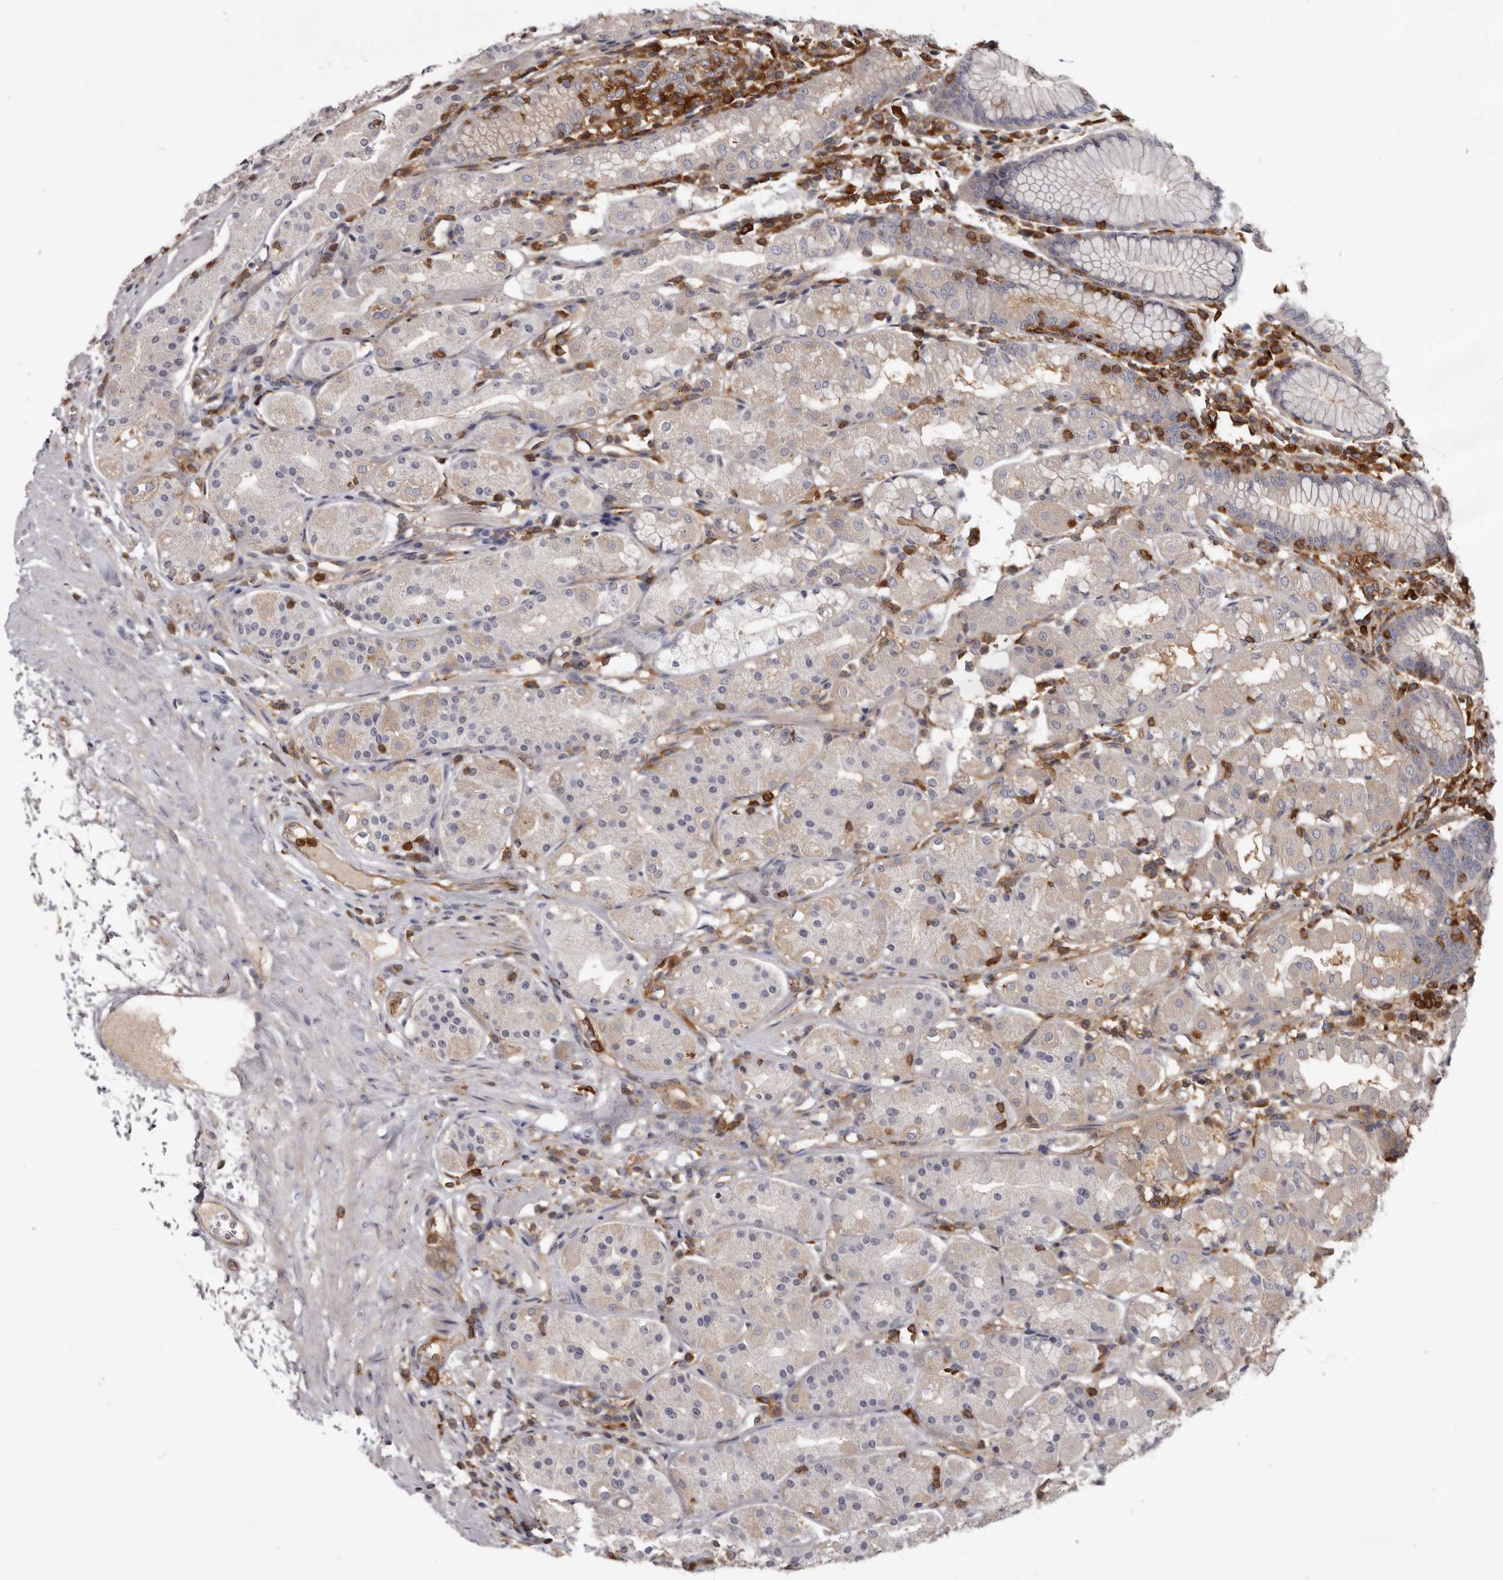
{"staining": {"intensity": "weak", "quantity": "<25%", "location": "cytoplasmic/membranous"}, "tissue": "stomach", "cell_type": "Glandular cells", "image_type": "normal", "snomed": [{"axis": "morphology", "description": "Normal tissue, NOS"}, {"axis": "topography", "description": "Stomach, lower"}], "caption": "IHC histopathology image of benign stomach: stomach stained with DAB (3,3'-diaminobenzidine) shows no significant protein expression in glandular cells.", "gene": "CBL", "patient": {"sex": "female", "age": 56}}